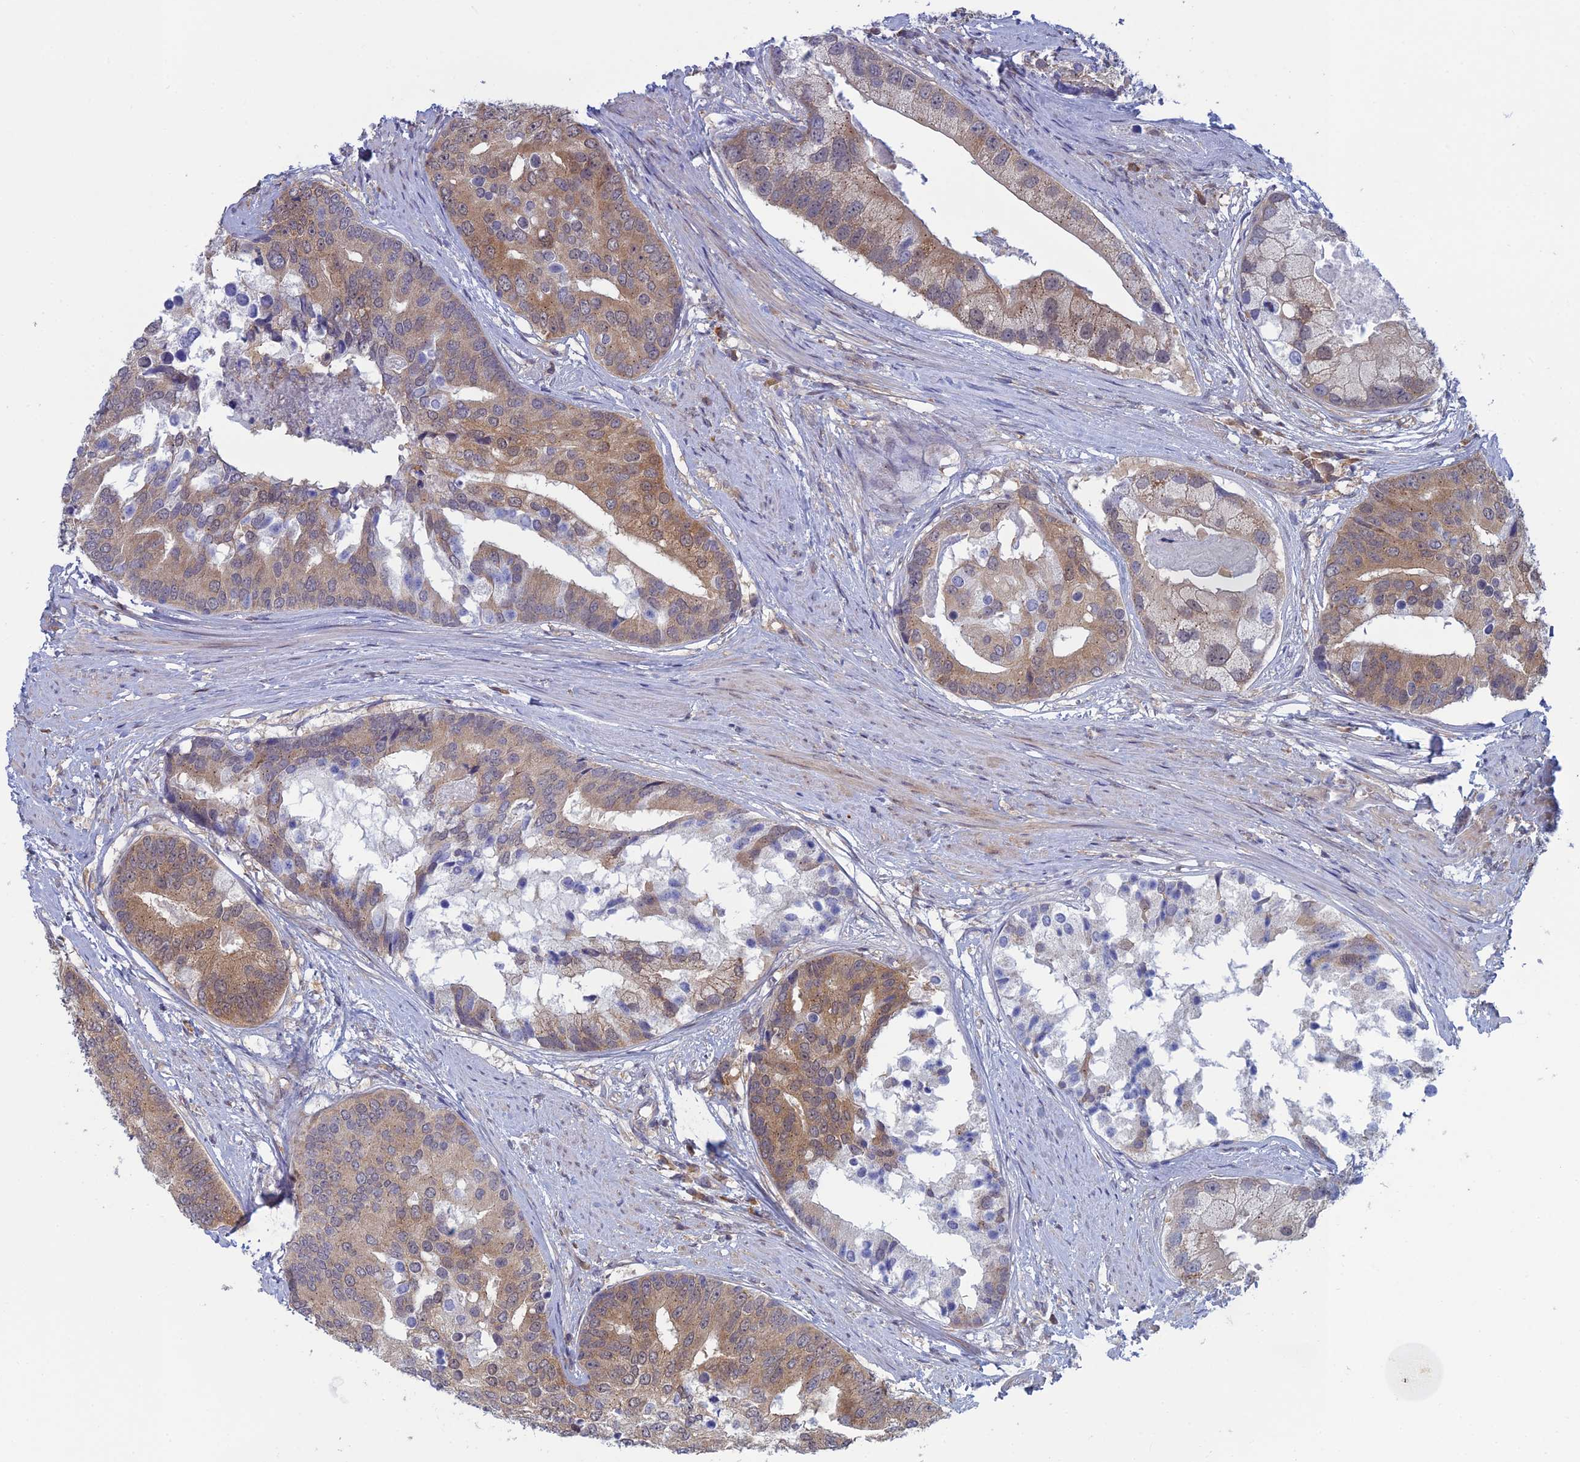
{"staining": {"intensity": "moderate", "quantity": ">75%", "location": "cytoplasmic/membranous"}, "tissue": "prostate cancer", "cell_type": "Tumor cells", "image_type": "cancer", "snomed": [{"axis": "morphology", "description": "Adenocarcinoma, High grade"}, {"axis": "topography", "description": "Prostate"}], "caption": "Immunohistochemistry of human adenocarcinoma (high-grade) (prostate) shows medium levels of moderate cytoplasmic/membranous staining in about >75% of tumor cells.", "gene": "SRA1", "patient": {"sex": "male", "age": 62}}